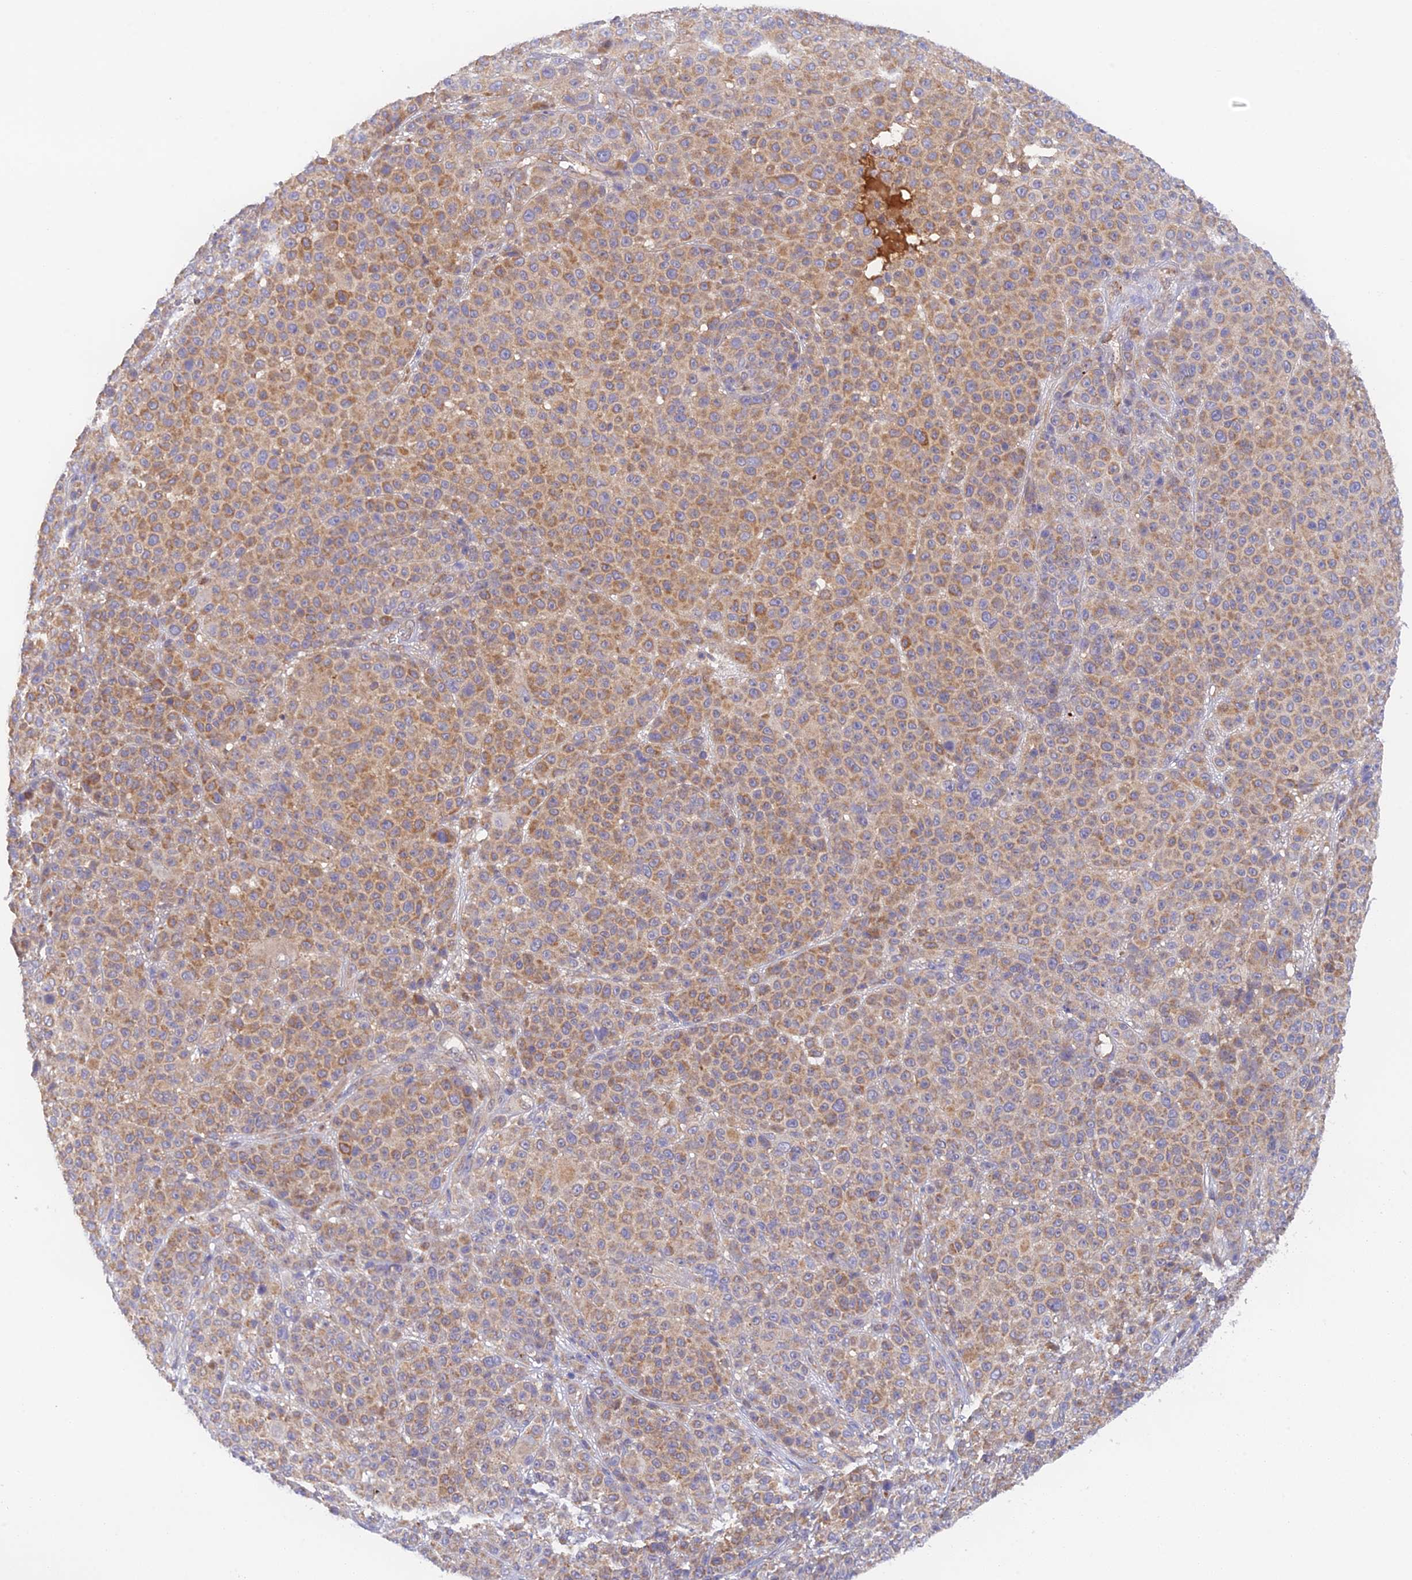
{"staining": {"intensity": "moderate", "quantity": ">75%", "location": "cytoplasmic/membranous"}, "tissue": "melanoma", "cell_type": "Tumor cells", "image_type": "cancer", "snomed": [{"axis": "morphology", "description": "Malignant melanoma, NOS"}, {"axis": "topography", "description": "Skin"}], "caption": "Immunohistochemical staining of malignant melanoma shows moderate cytoplasmic/membranous protein positivity in approximately >75% of tumor cells. (DAB (3,3'-diaminobenzidine) = brown stain, brightfield microscopy at high magnification).", "gene": "RANBP6", "patient": {"sex": "female", "age": 94}}